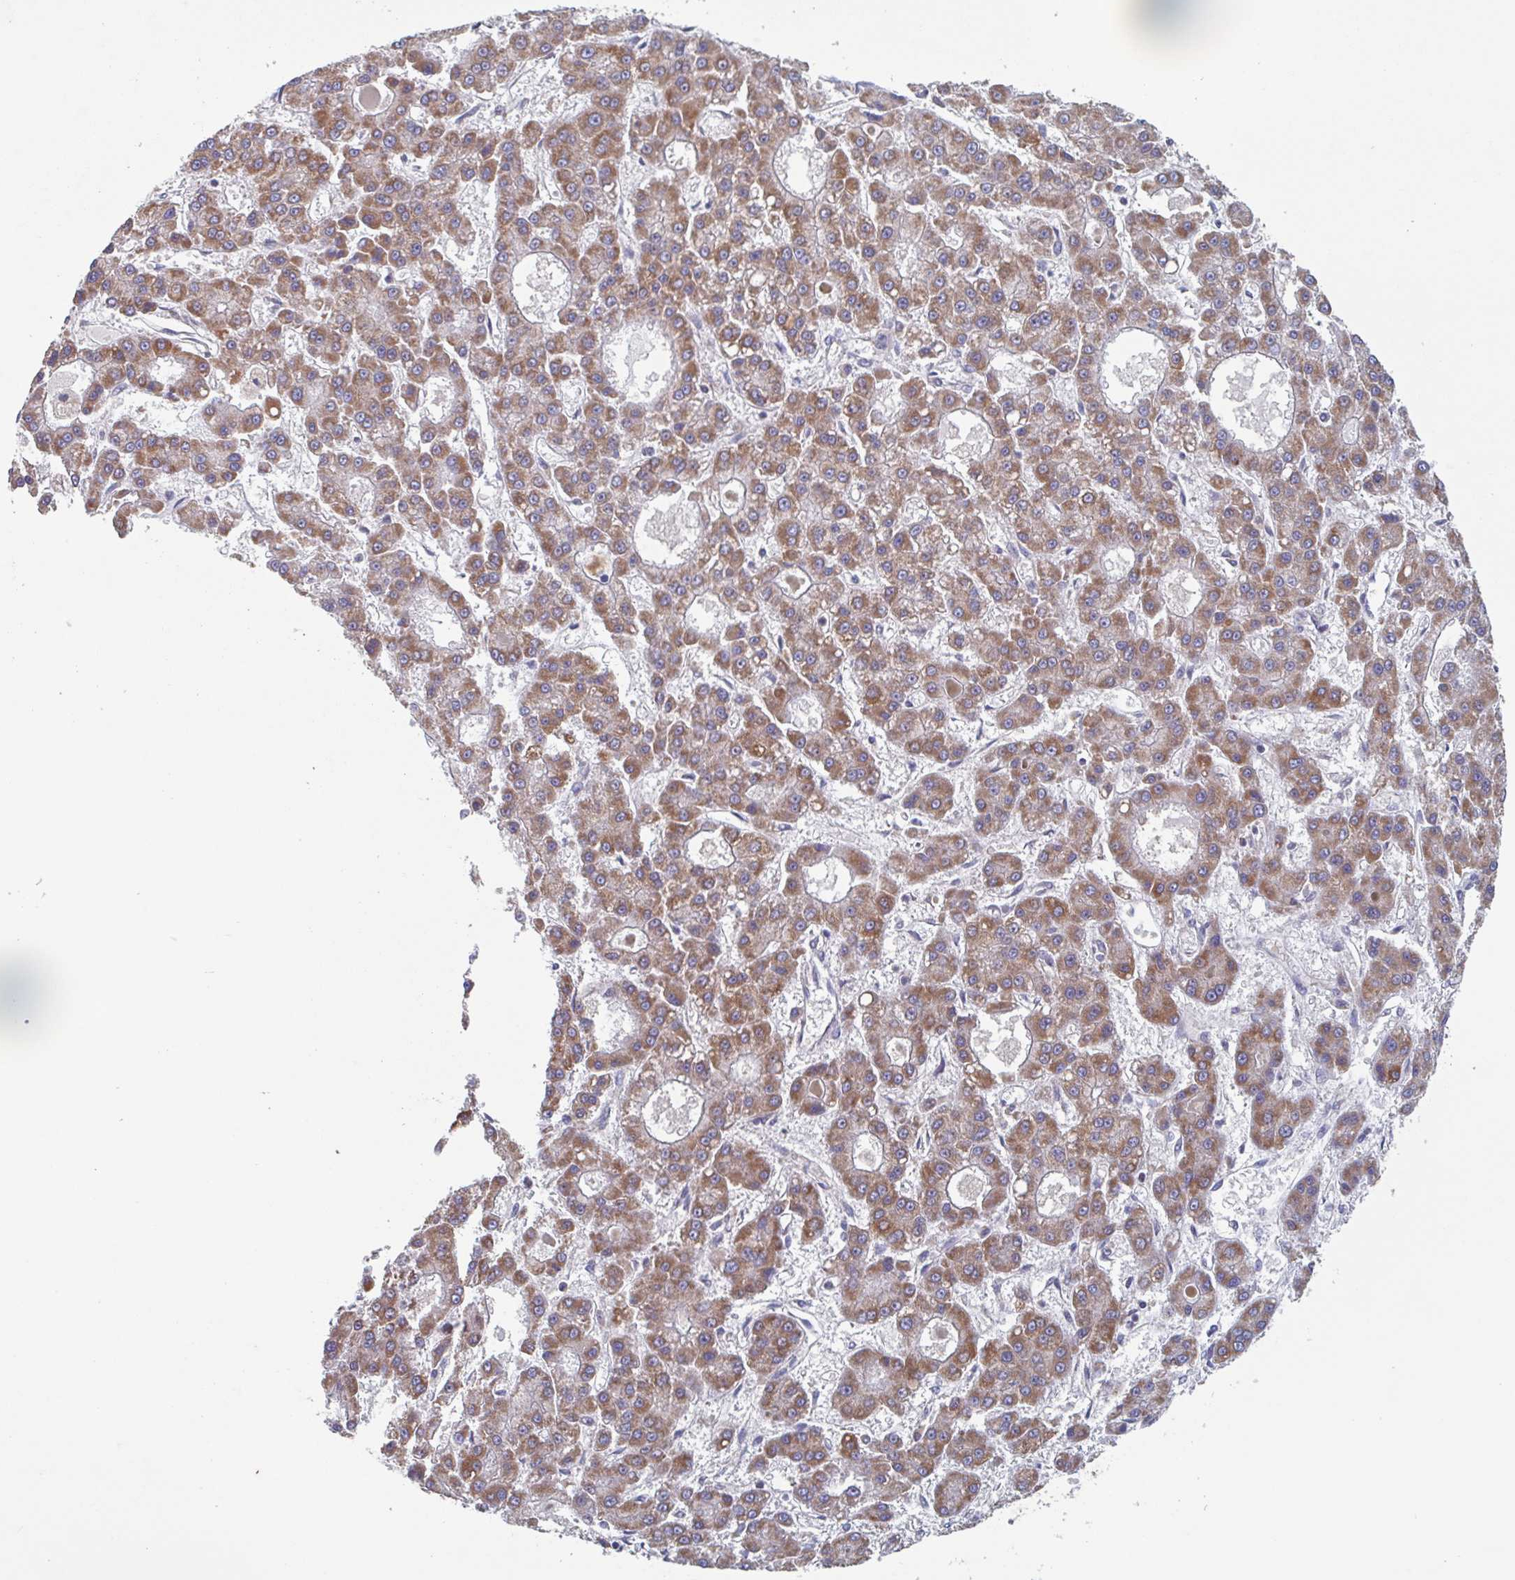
{"staining": {"intensity": "moderate", "quantity": ">75%", "location": "cytoplasmic/membranous"}, "tissue": "liver cancer", "cell_type": "Tumor cells", "image_type": "cancer", "snomed": [{"axis": "morphology", "description": "Carcinoma, Hepatocellular, NOS"}, {"axis": "topography", "description": "Liver"}], "caption": "This image shows immunohistochemistry (IHC) staining of liver cancer, with medium moderate cytoplasmic/membranous positivity in approximately >75% of tumor cells.", "gene": "SURF1", "patient": {"sex": "male", "age": 70}}